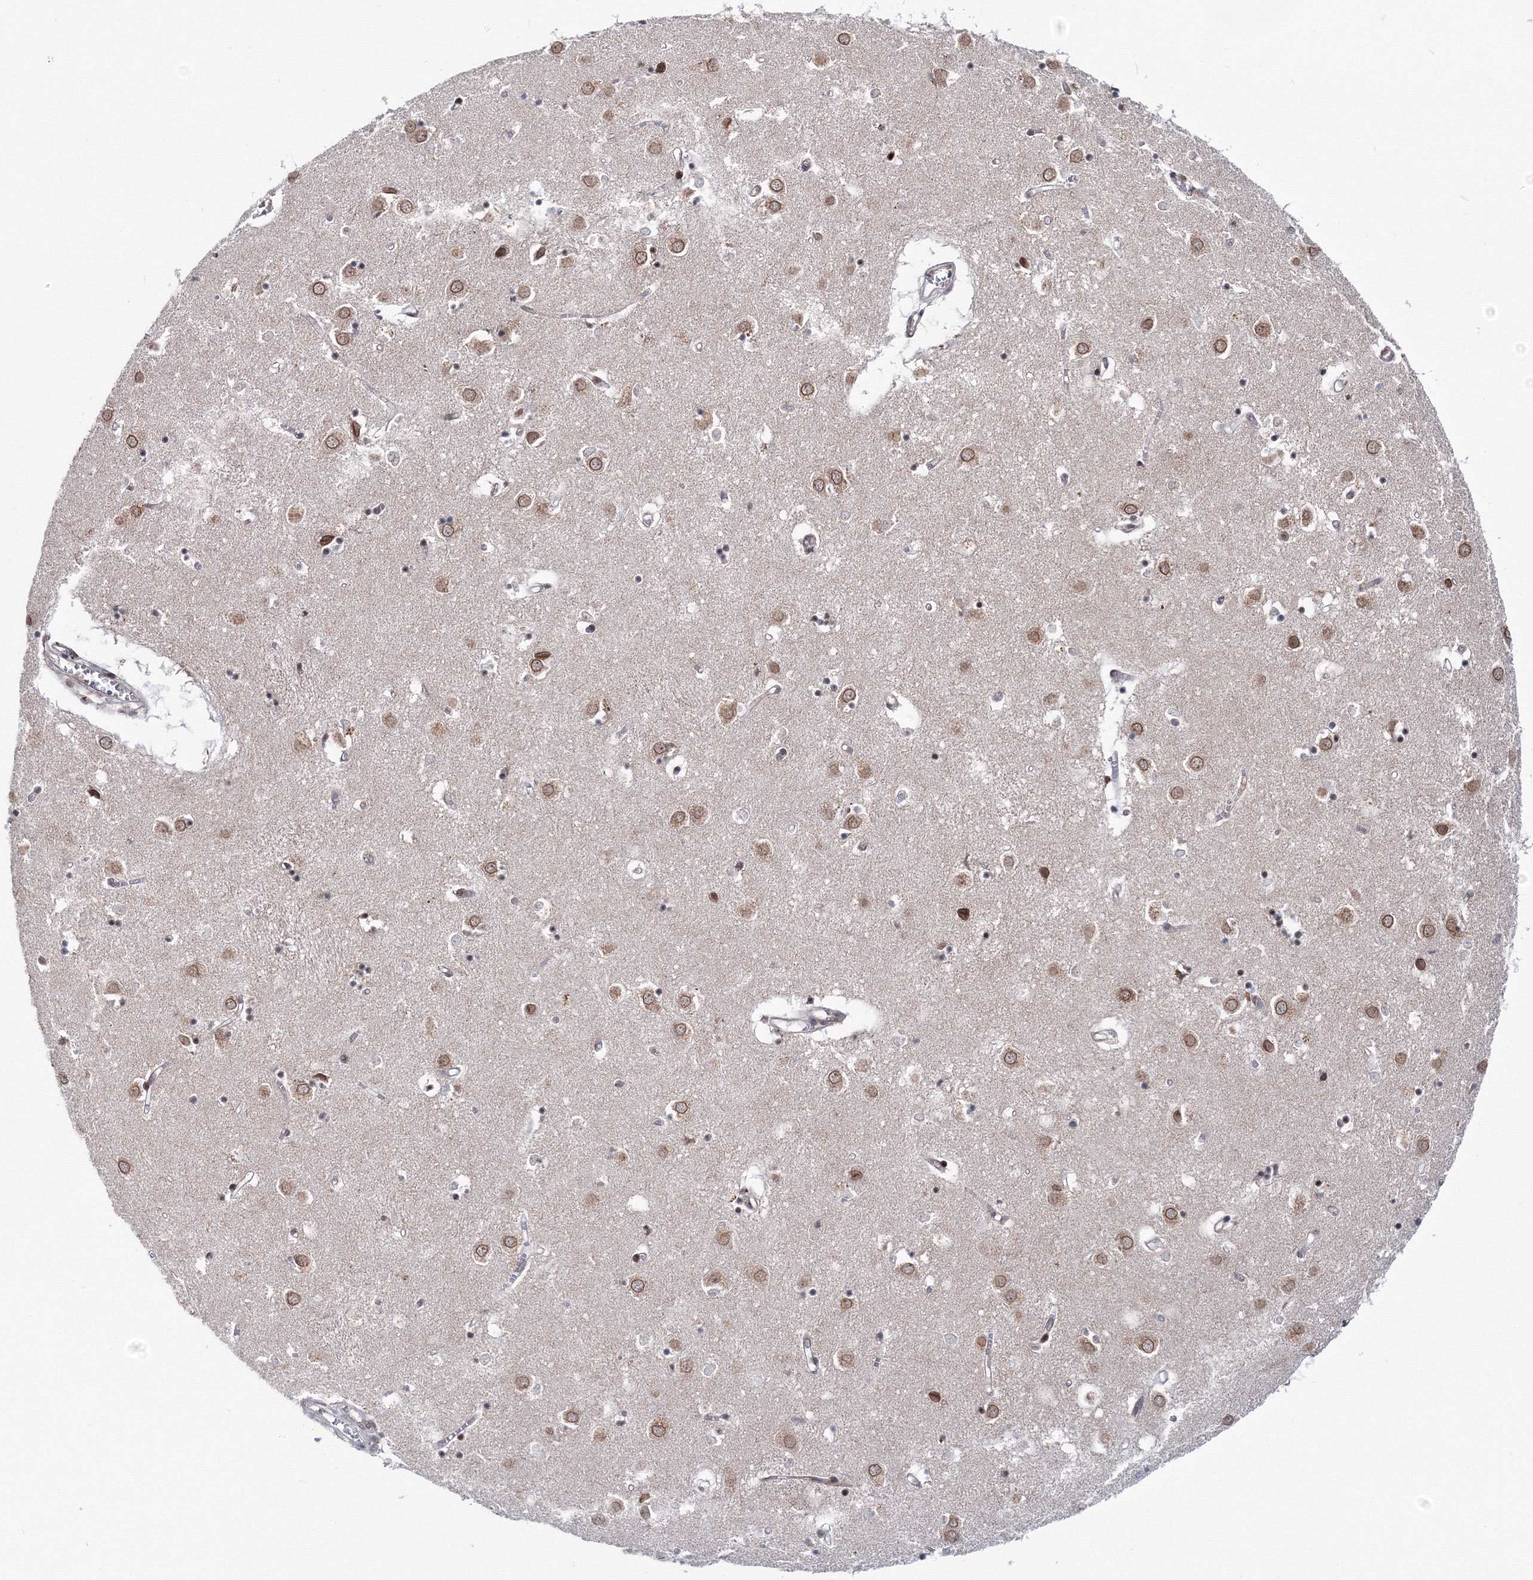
{"staining": {"intensity": "negative", "quantity": "none", "location": "none"}, "tissue": "caudate", "cell_type": "Glial cells", "image_type": "normal", "snomed": [{"axis": "morphology", "description": "Normal tissue, NOS"}, {"axis": "topography", "description": "Lateral ventricle wall"}], "caption": "IHC image of benign caudate: caudate stained with DAB (3,3'-diaminobenzidine) reveals no significant protein expression in glial cells.", "gene": "TATDN2", "patient": {"sex": "male", "age": 70}}